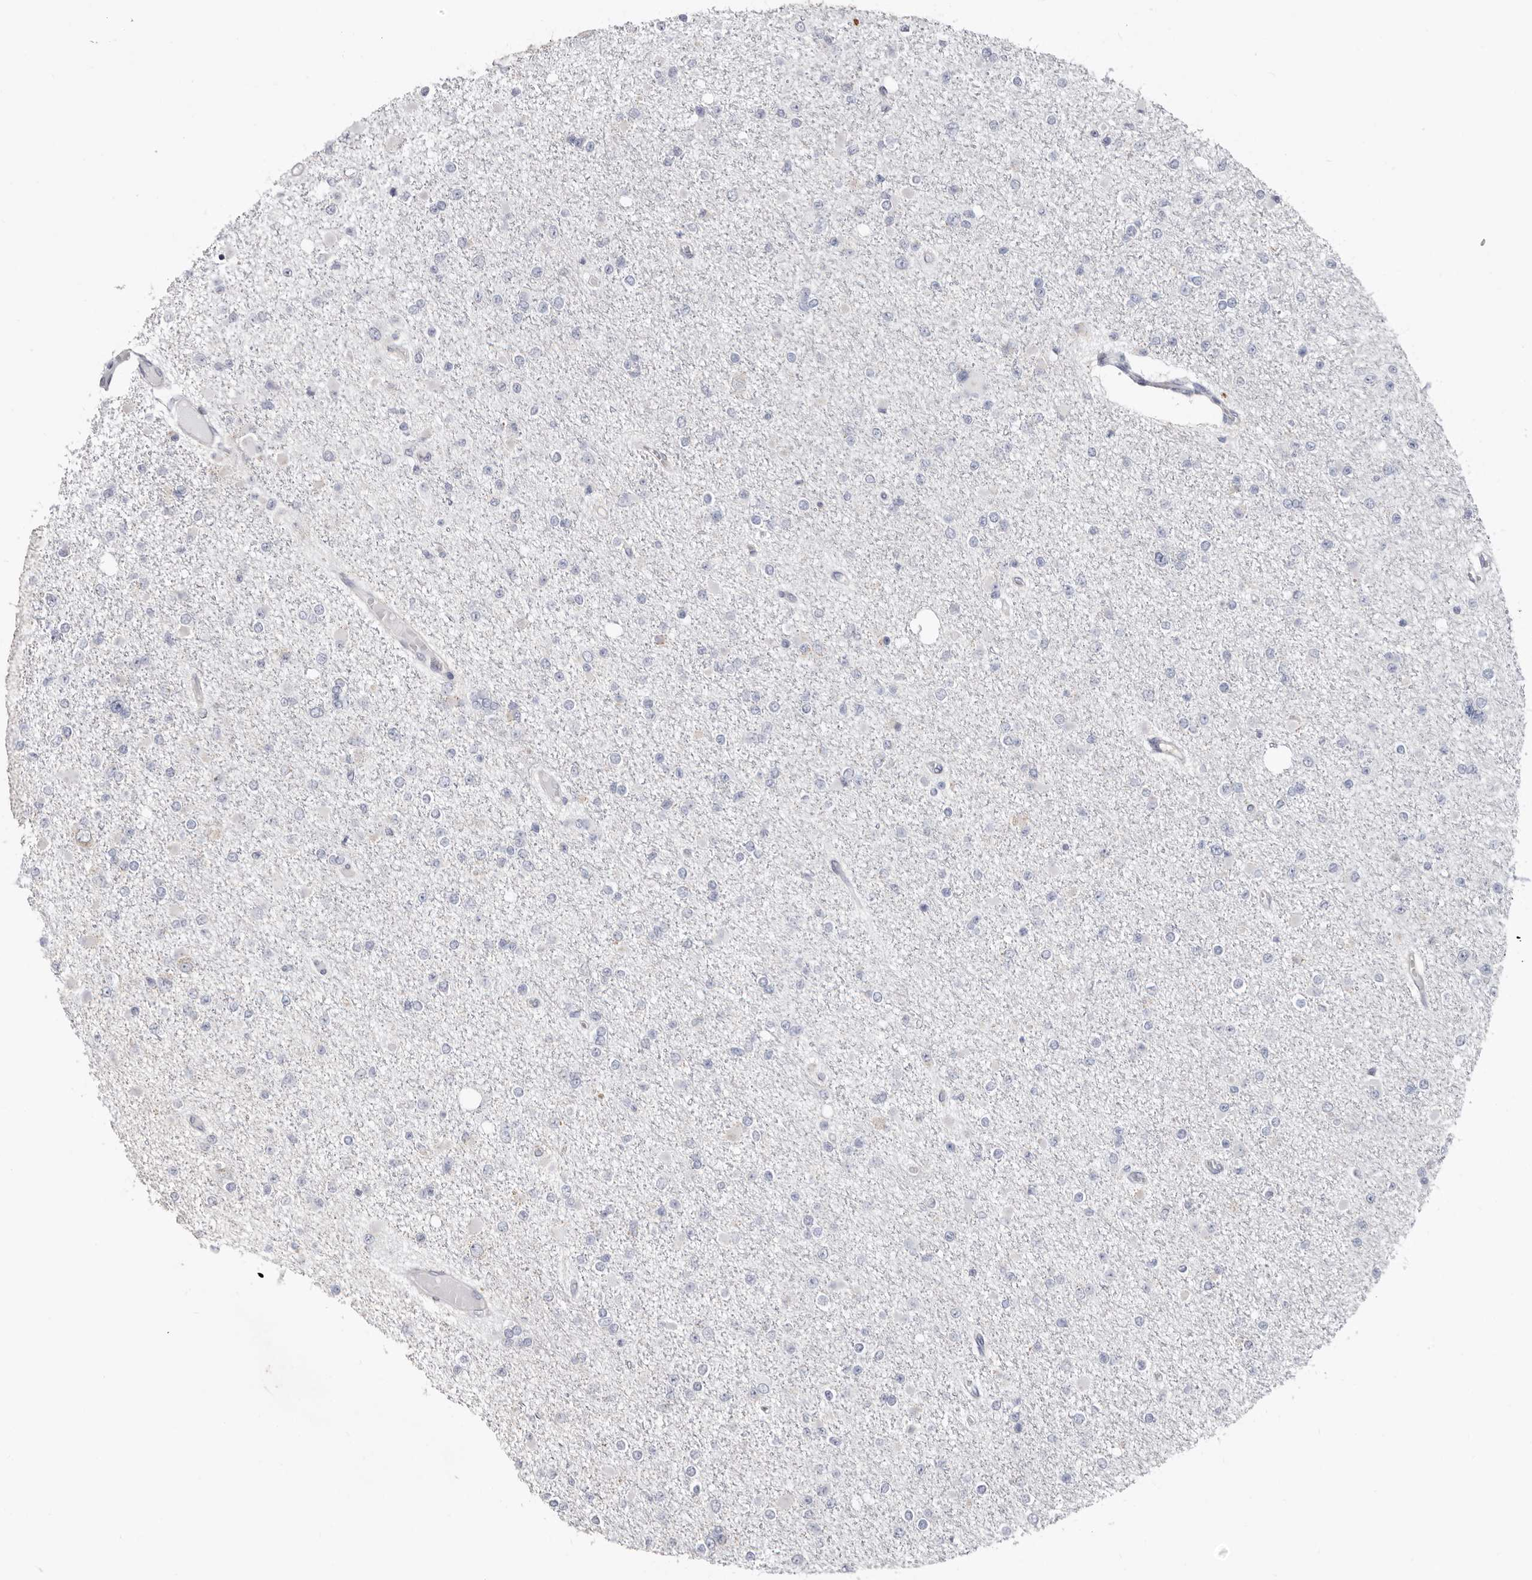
{"staining": {"intensity": "weak", "quantity": "<25%", "location": "cytoplasmic/membranous"}, "tissue": "glioma", "cell_type": "Tumor cells", "image_type": "cancer", "snomed": [{"axis": "morphology", "description": "Glioma, malignant, Low grade"}, {"axis": "topography", "description": "Brain"}], "caption": "This is an immunohistochemistry image of glioma. There is no positivity in tumor cells.", "gene": "RSPO2", "patient": {"sex": "female", "age": 22}}